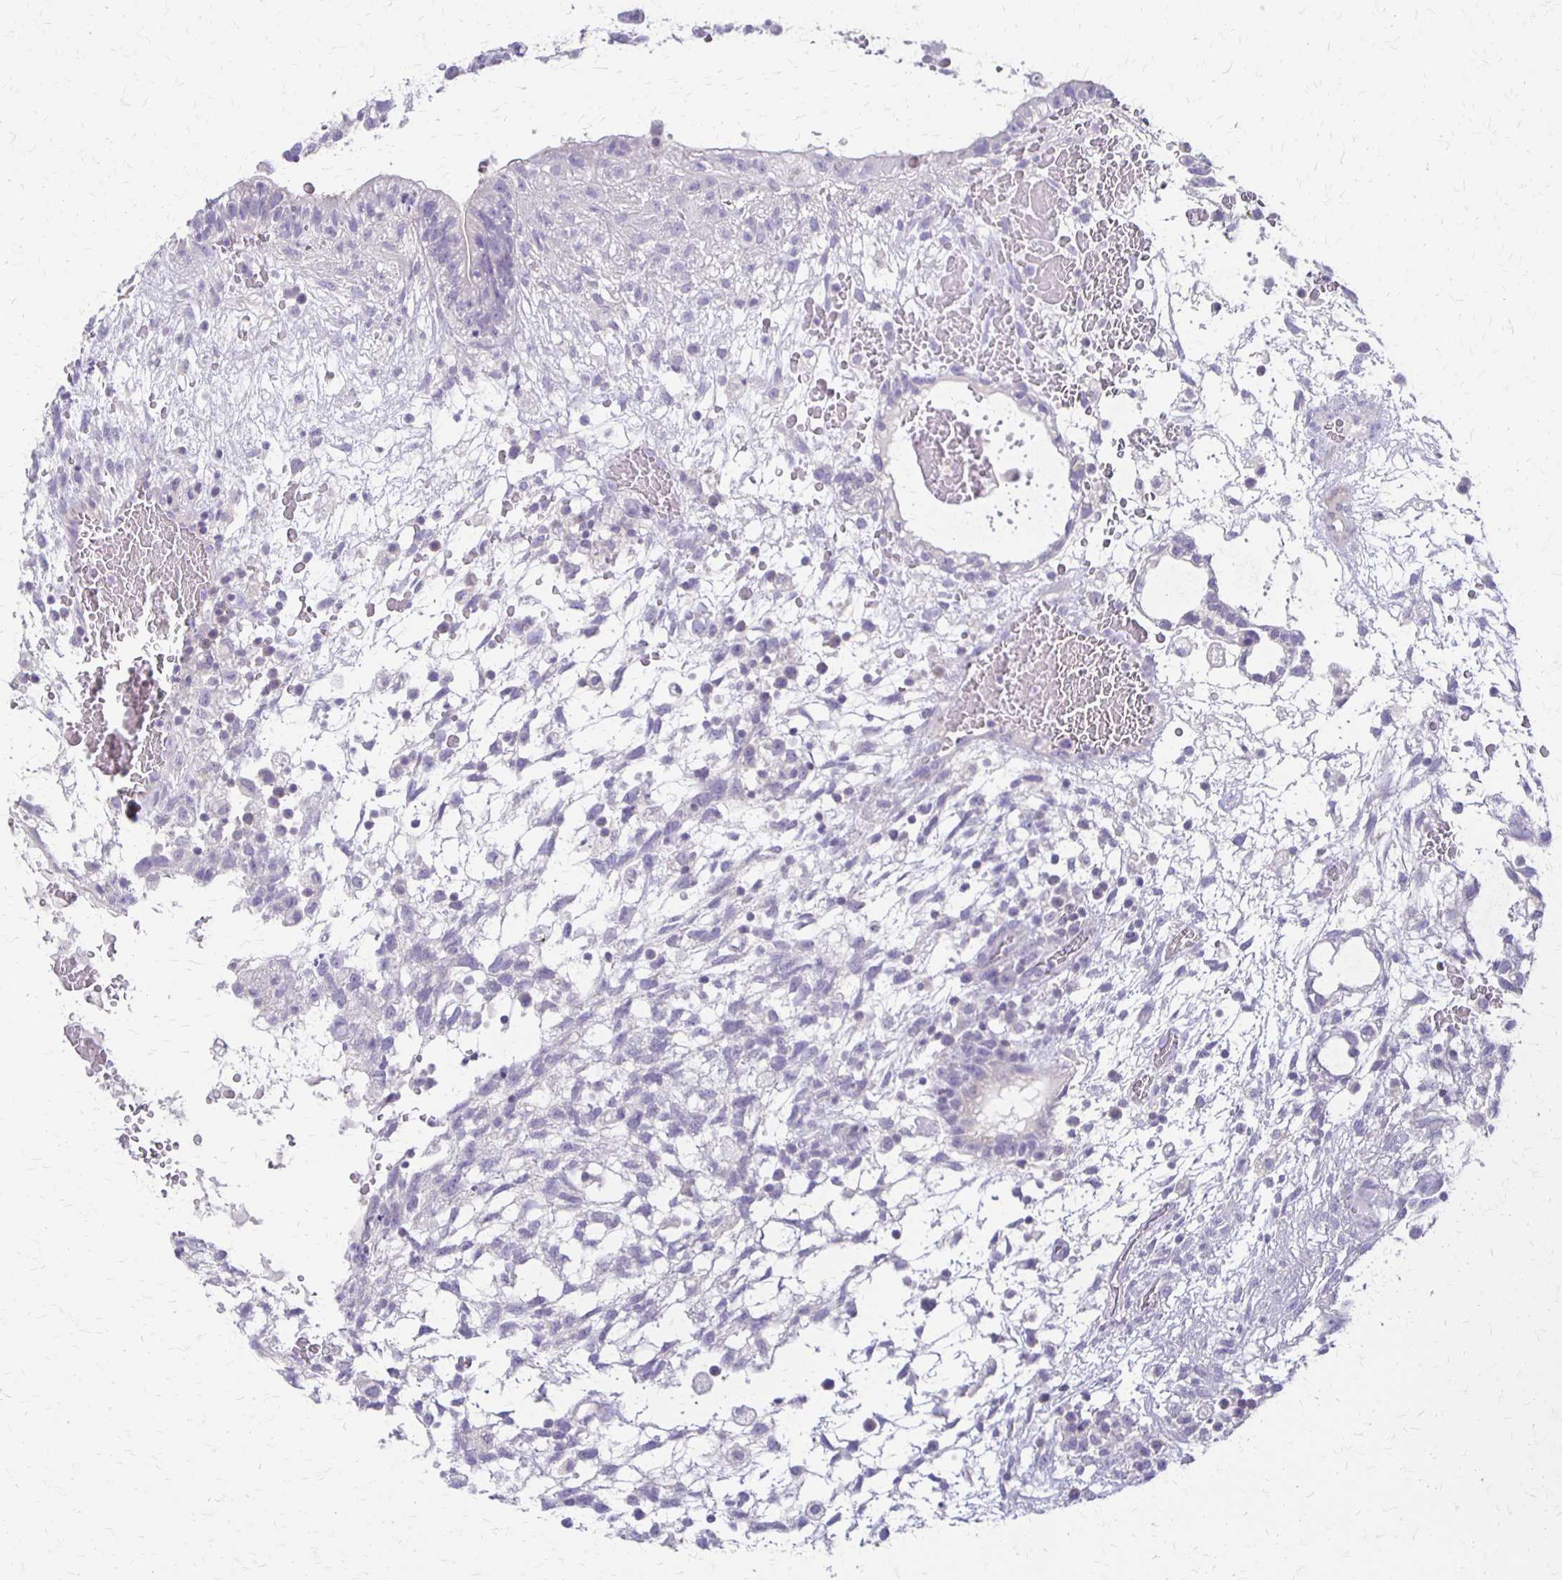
{"staining": {"intensity": "negative", "quantity": "none", "location": "none"}, "tissue": "testis cancer", "cell_type": "Tumor cells", "image_type": "cancer", "snomed": [{"axis": "morphology", "description": "Carcinoma, Embryonal, NOS"}, {"axis": "topography", "description": "Testis"}], "caption": "IHC of human testis cancer (embryonal carcinoma) exhibits no positivity in tumor cells.", "gene": "RHOC", "patient": {"sex": "male", "age": 32}}